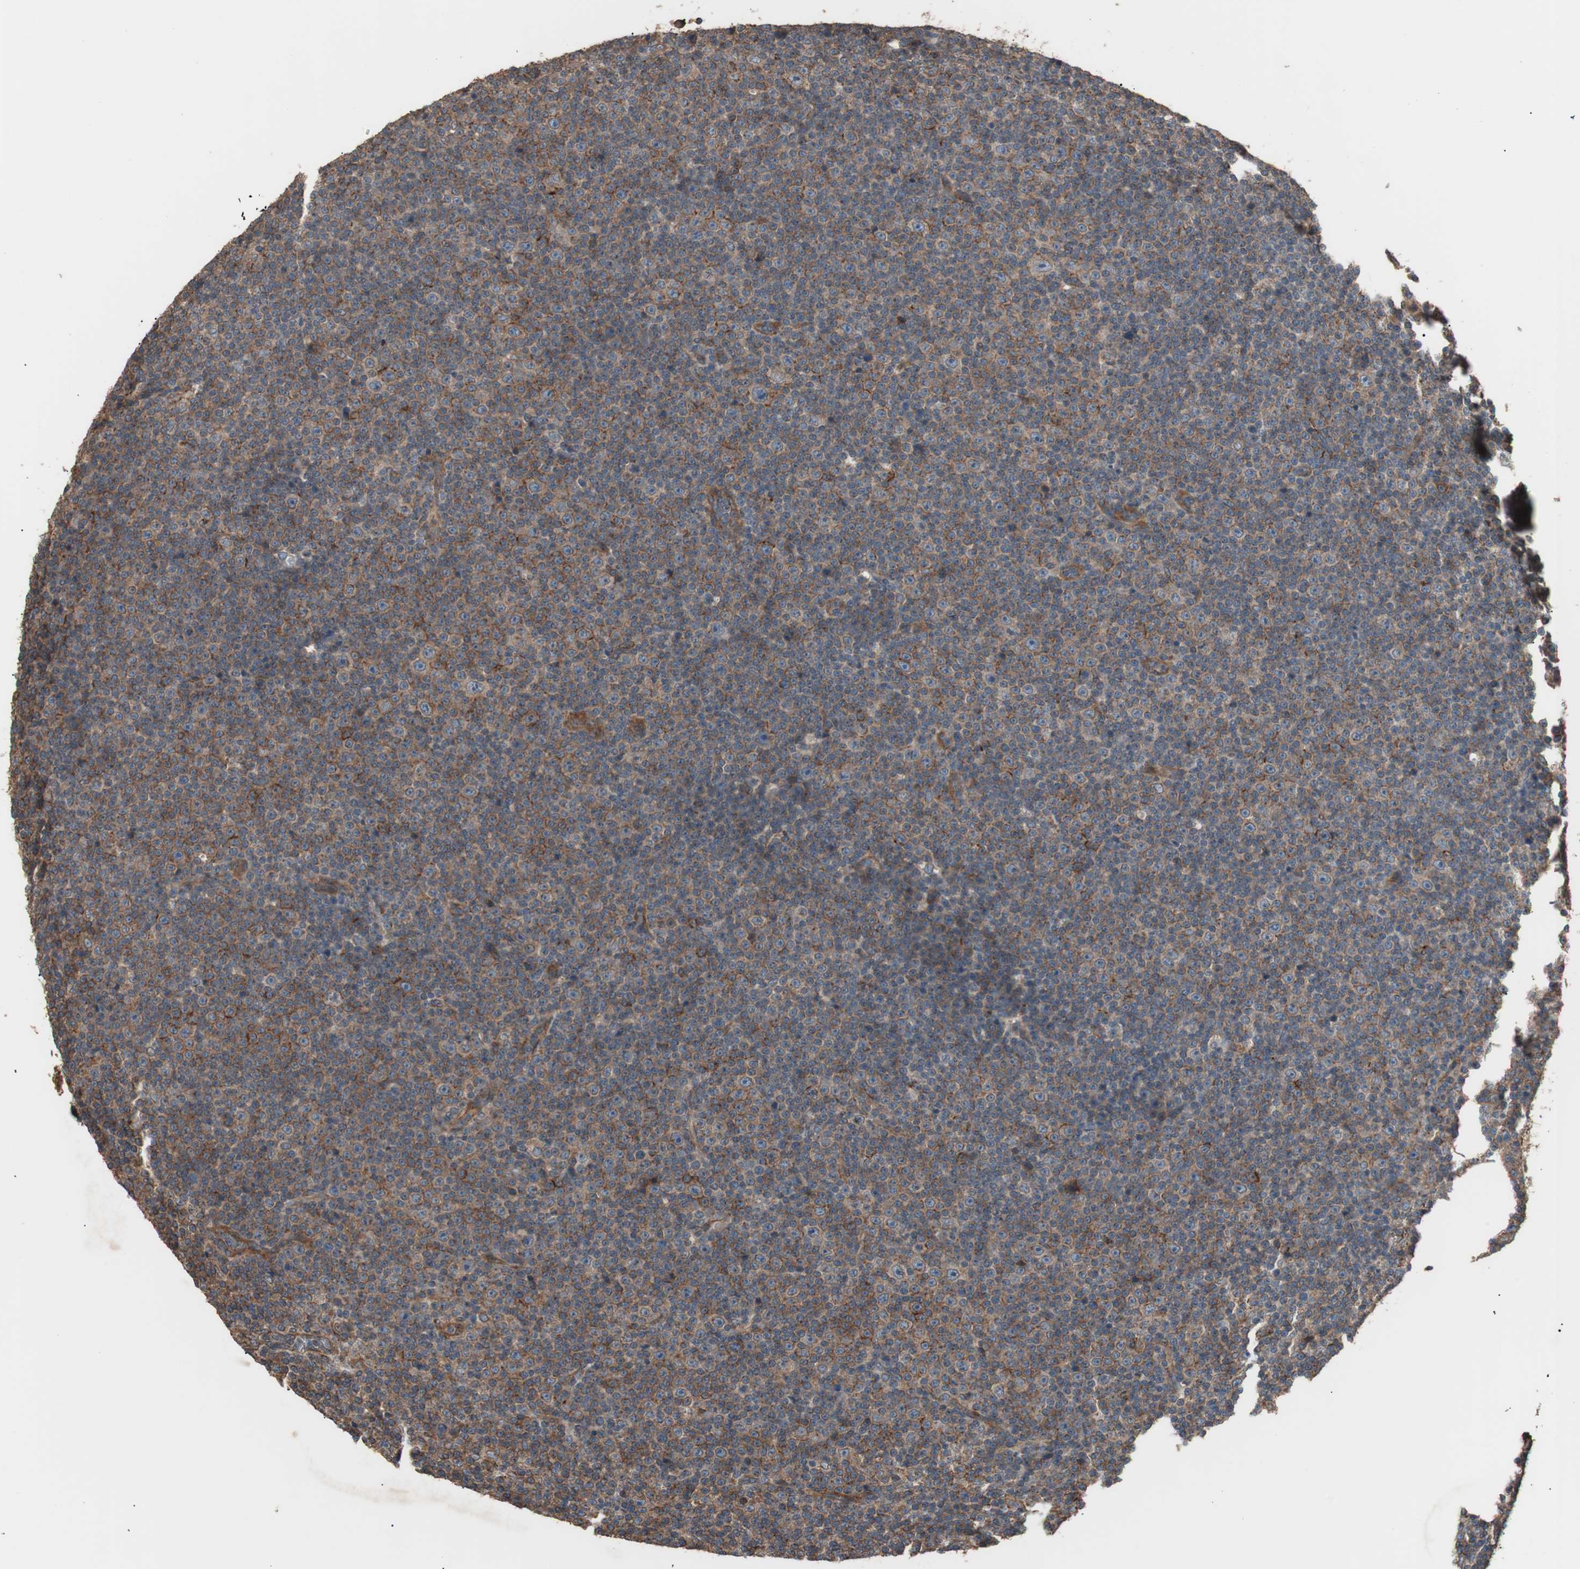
{"staining": {"intensity": "weak", "quantity": ">75%", "location": "cytoplasmic/membranous"}, "tissue": "lymphoma", "cell_type": "Tumor cells", "image_type": "cancer", "snomed": [{"axis": "morphology", "description": "Malignant lymphoma, non-Hodgkin's type, Low grade"}, {"axis": "topography", "description": "Lymph node"}], "caption": "A low amount of weak cytoplasmic/membranous expression is seen in about >75% of tumor cells in low-grade malignant lymphoma, non-Hodgkin's type tissue.", "gene": "LZTS1", "patient": {"sex": "female", "age": 67}}